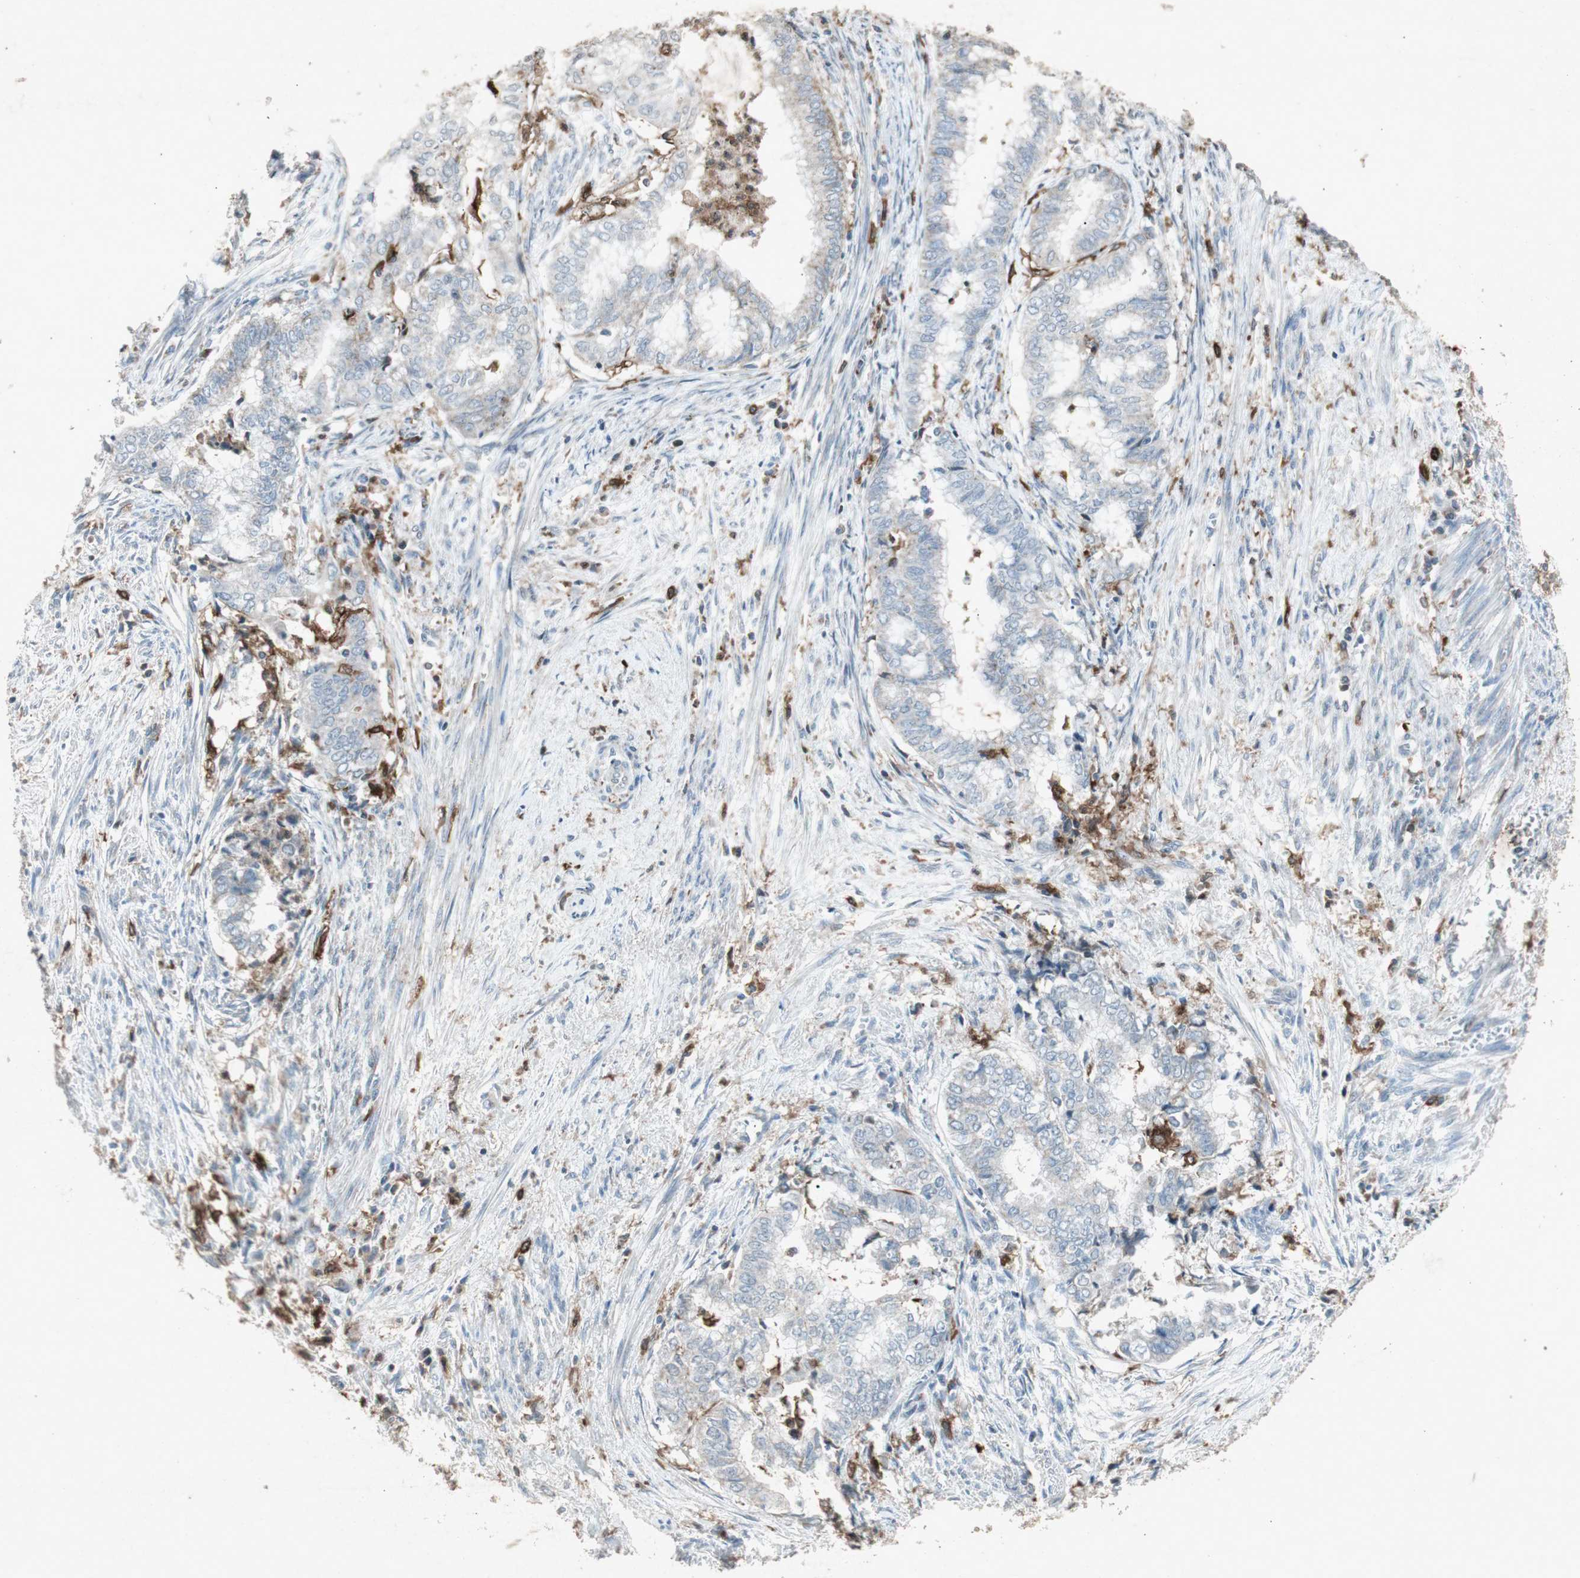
{"staining": {"intensity": "negative", "quantity": "none", "location": "none"}, "tissue": "endometrial cancer", "cell_type": "Tumor cells", "image_type": "cancer", "snomed": [{"axis": "morphology", "description": "Necrosis, NOS"}, {"axis": "morphology", "description": "Adenocarcinoma, NOS"}, {"axis": "topography", "description": "Endometrium"}], "caption": "The micrograph demonstrates no staining of tumor cells in adenocarcinoma (endometrial).", "gene": "TYROBP", "patient": {"sex": "female", "age": 79}}